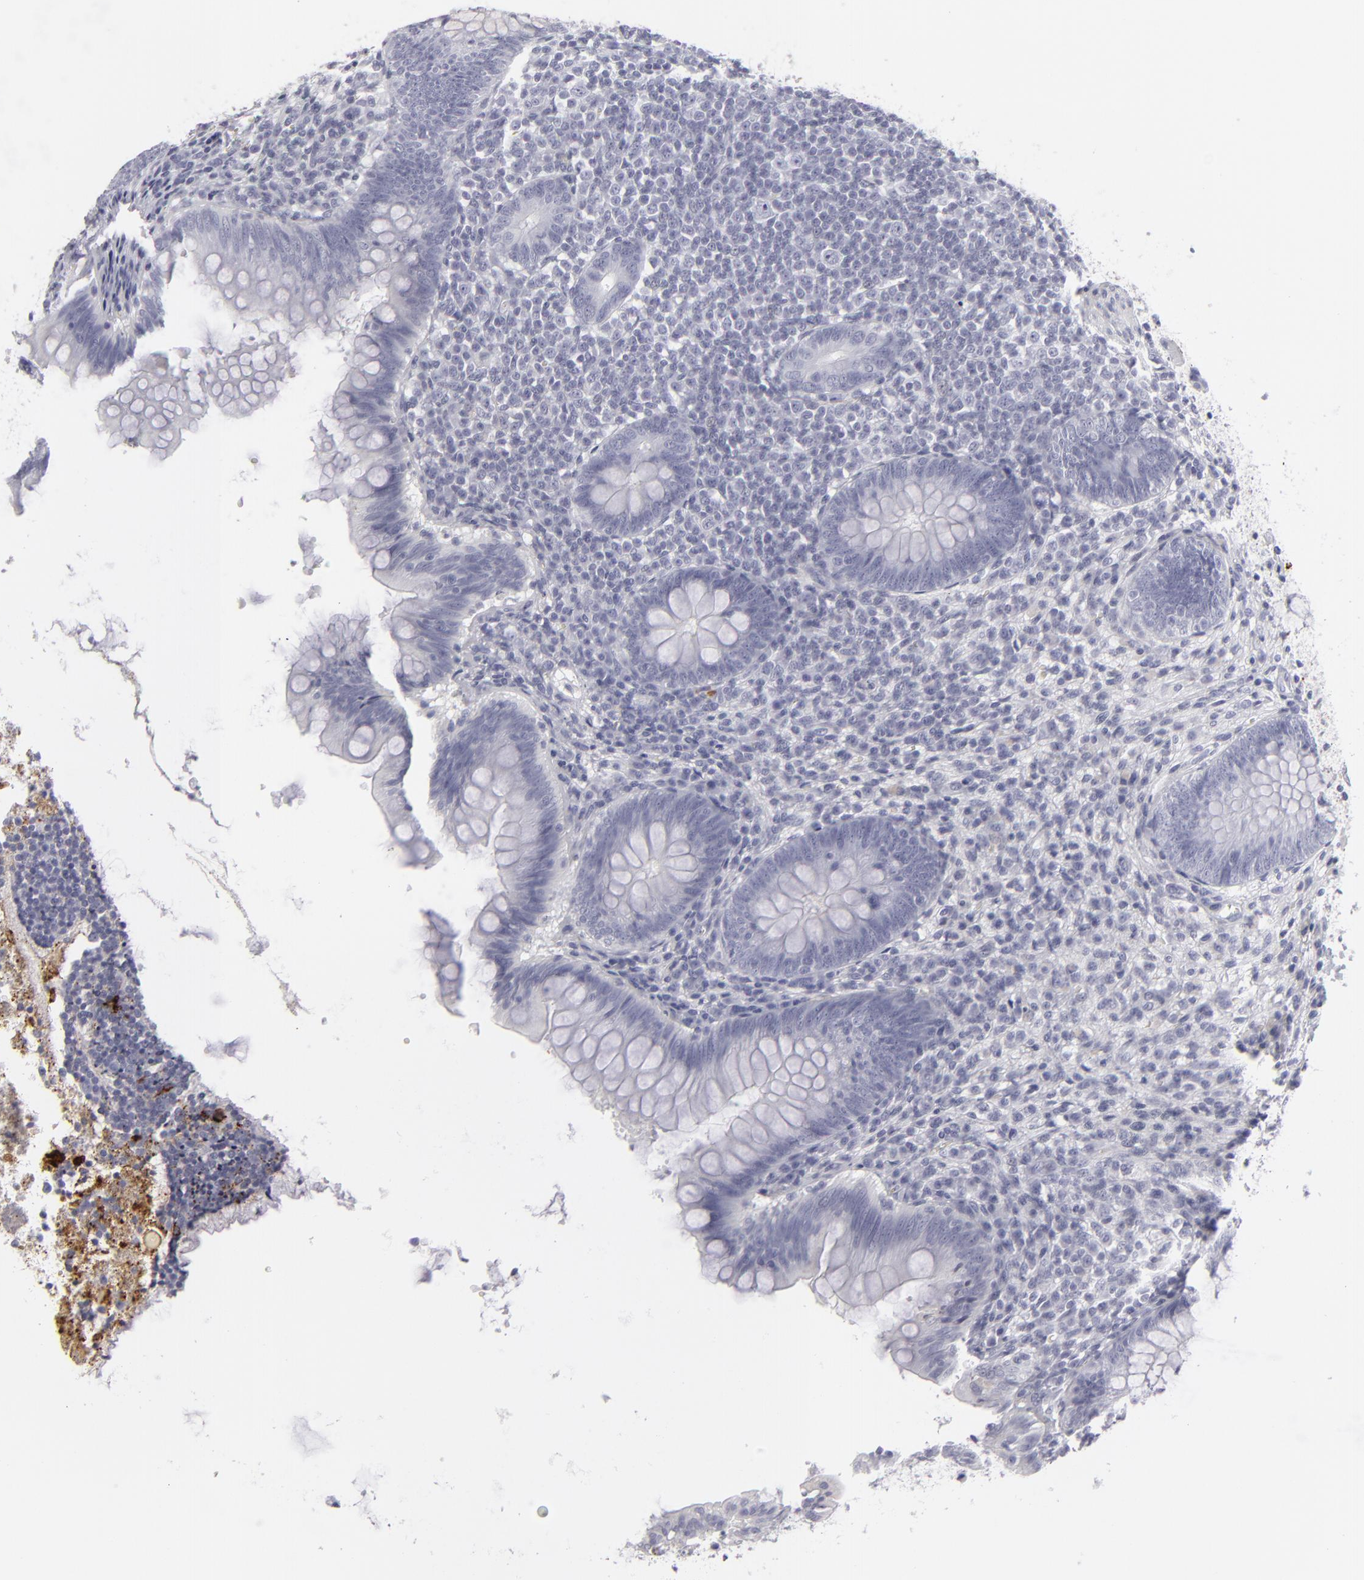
{"staining": {"intensity": "negative", "quantity": "none", "location": "none"}, "tissue": "appendix", "cell_type": "Glandular cells", "image_type": "normal", "snomed": [{"axis": "morphology", "description": "Normal tissue, NOS"}, {"axis": "topography", "description": "Appendix"}], "caption": "An immunohistochemistry (IHC) histopathology image of normal appendix is shown. There is no staining in glandular cells of appendix. Nuclei are stained in blue.", "gene": "C9", "patient": {"sex": "female", "age": 66}}